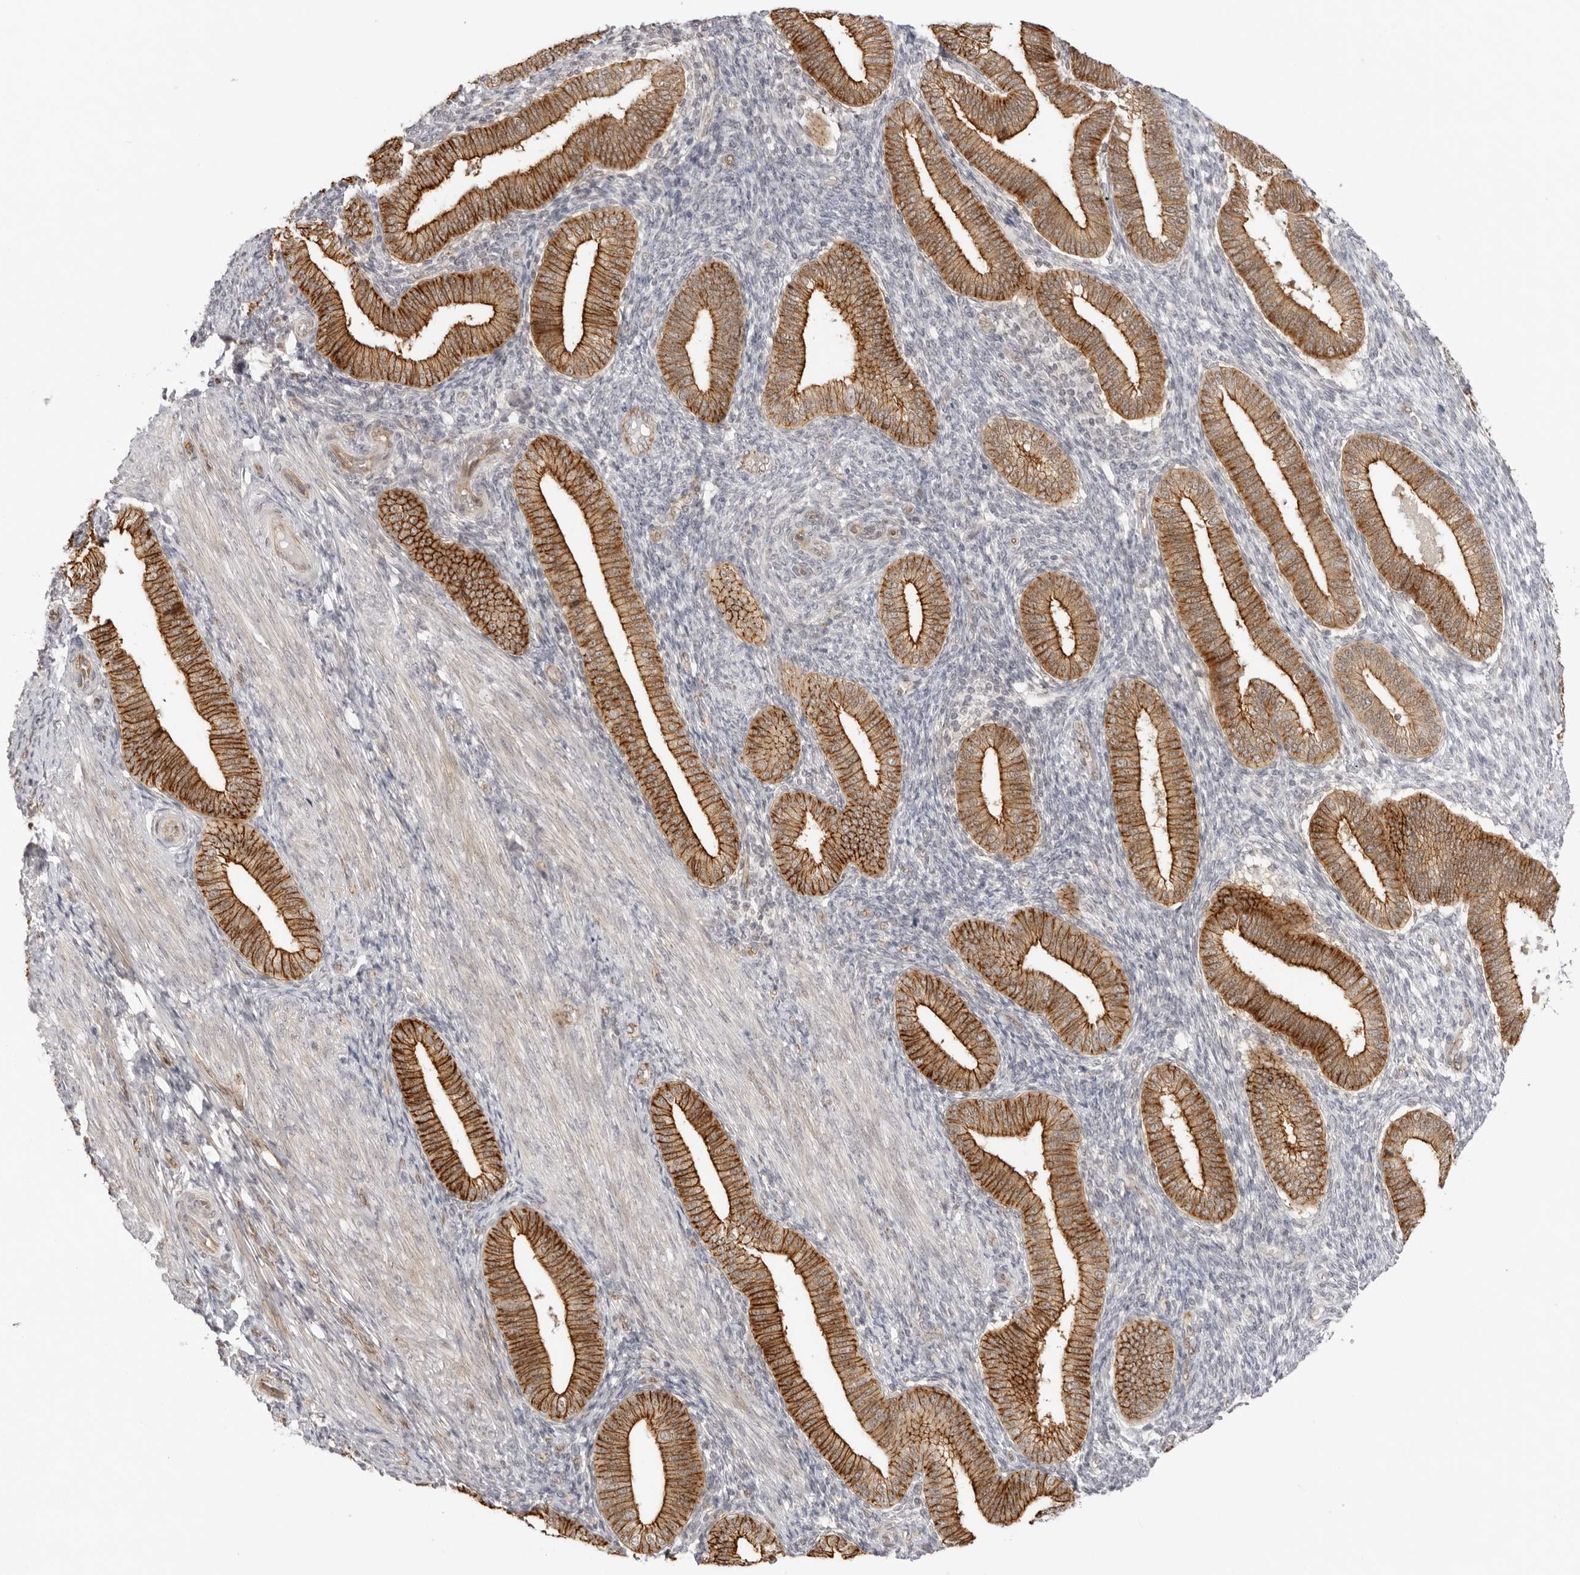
{"staining": {"intensity": "negative", "quantity": "none", "location": "none"}, "tissue": "endometrium", "cell_type": "Cells in endometrial stroma", "image_type": "normal", "snomed": [{"axis": "morphology", "description": "Normal tissue, NOS"}, {"axis": "topography", "description": "Endometrium"}], "caption": "This is a micrograph of immunohistochemistry staining of benign endometrium, which shows no expression in cells in endometrial stroma. (Immunohistochemistry, brightfield microscopy, high magnification).", "gene": "TRAPPC3", "patient": {"sex": "female", "age": 39}}